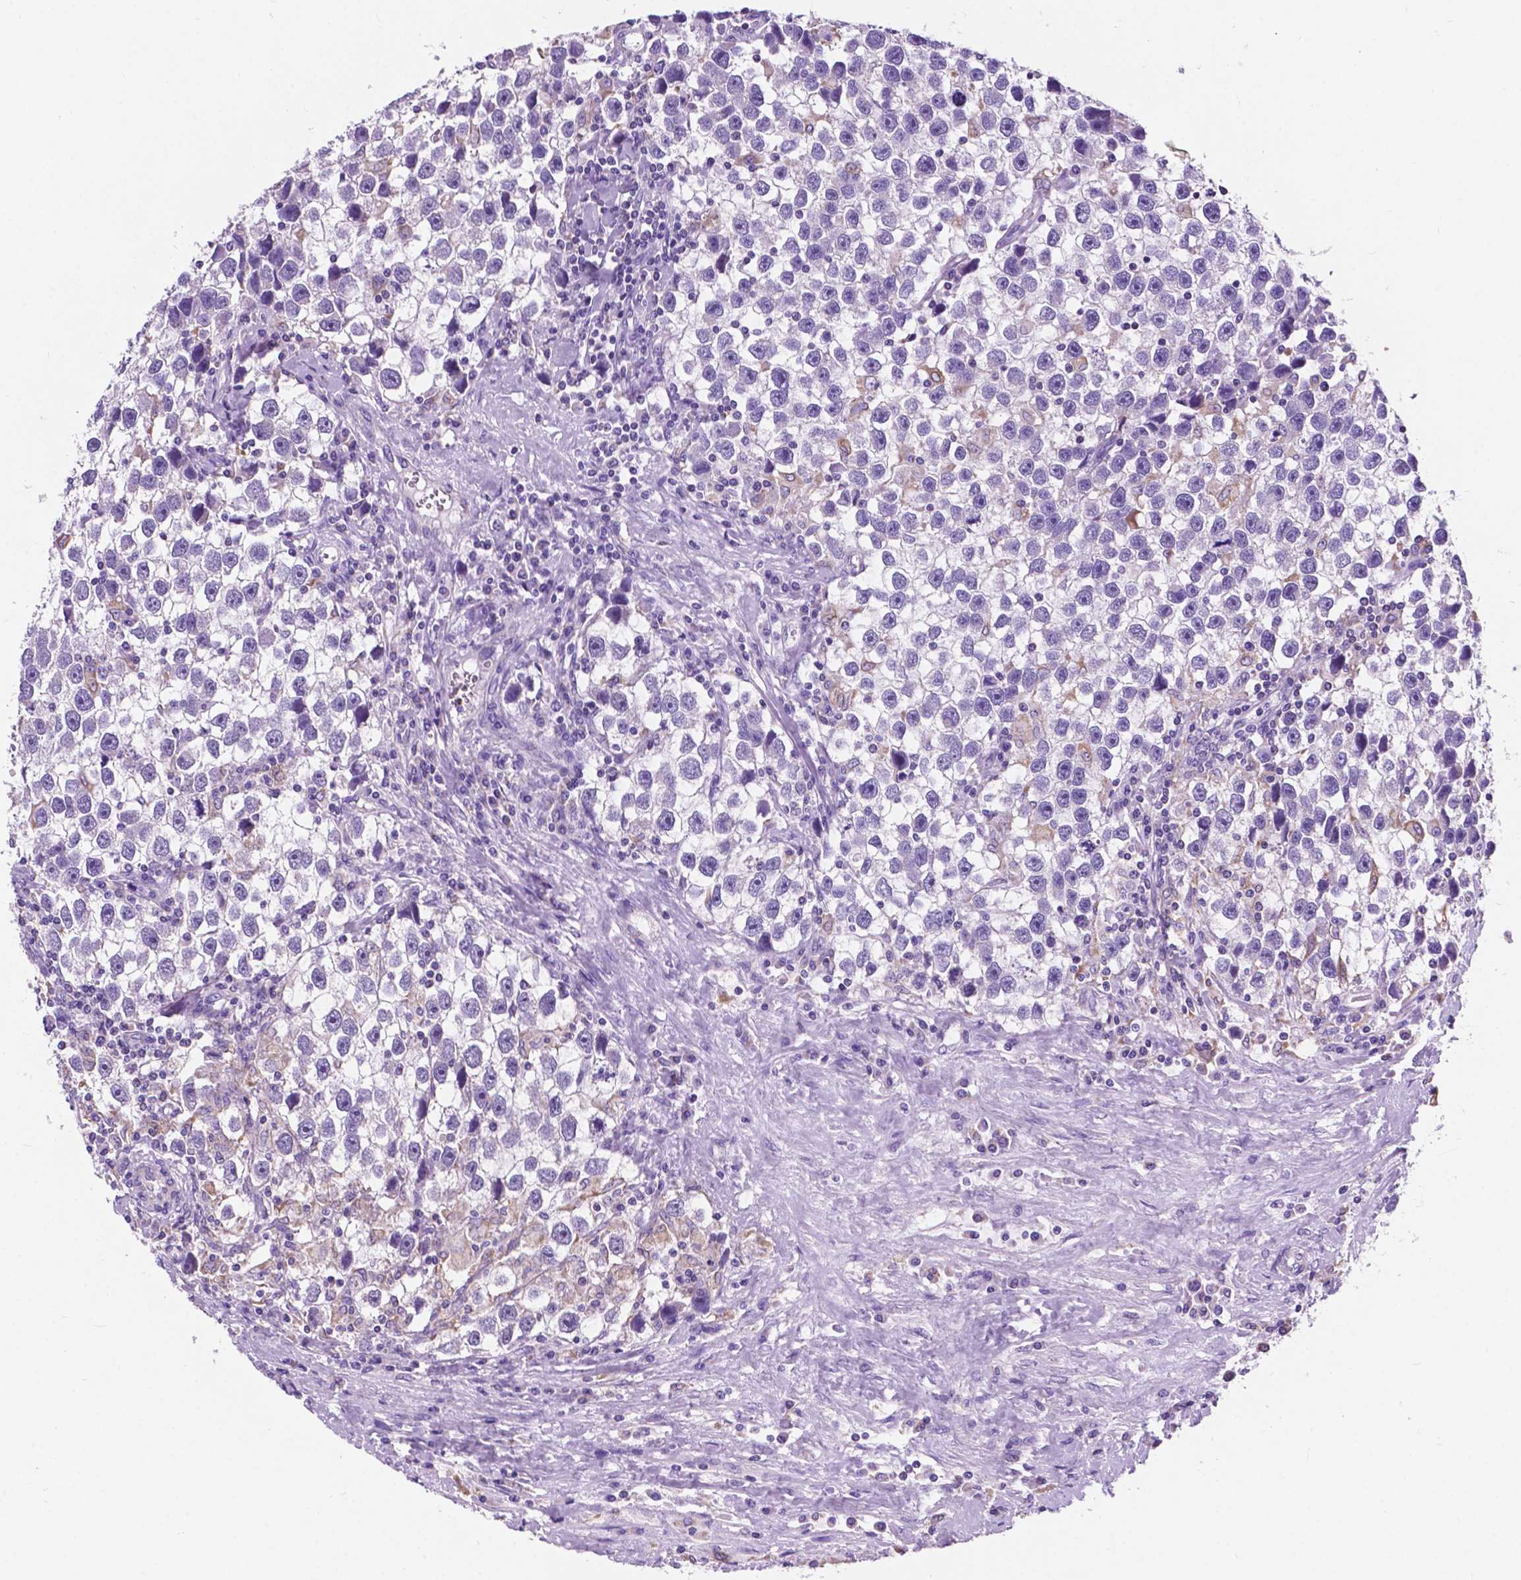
{"staining": {"intensity": "negative", "quantity": "none", "location": "none"}, "tissue": "testis cancer", "cell_type": "Tumor cells", "image_type": "cancer", "snomed": [{"axis": "morphology", "description": "Seminoma, NOS"}, {"axis": "topography", "description": "Testis"}], "caption": "Seminoma (testis) was stained to show a protein in brown. There is no significant expression in tumor cells.", "gene": "TRPV5", "patient": {"sex": "male", "age": 43}}